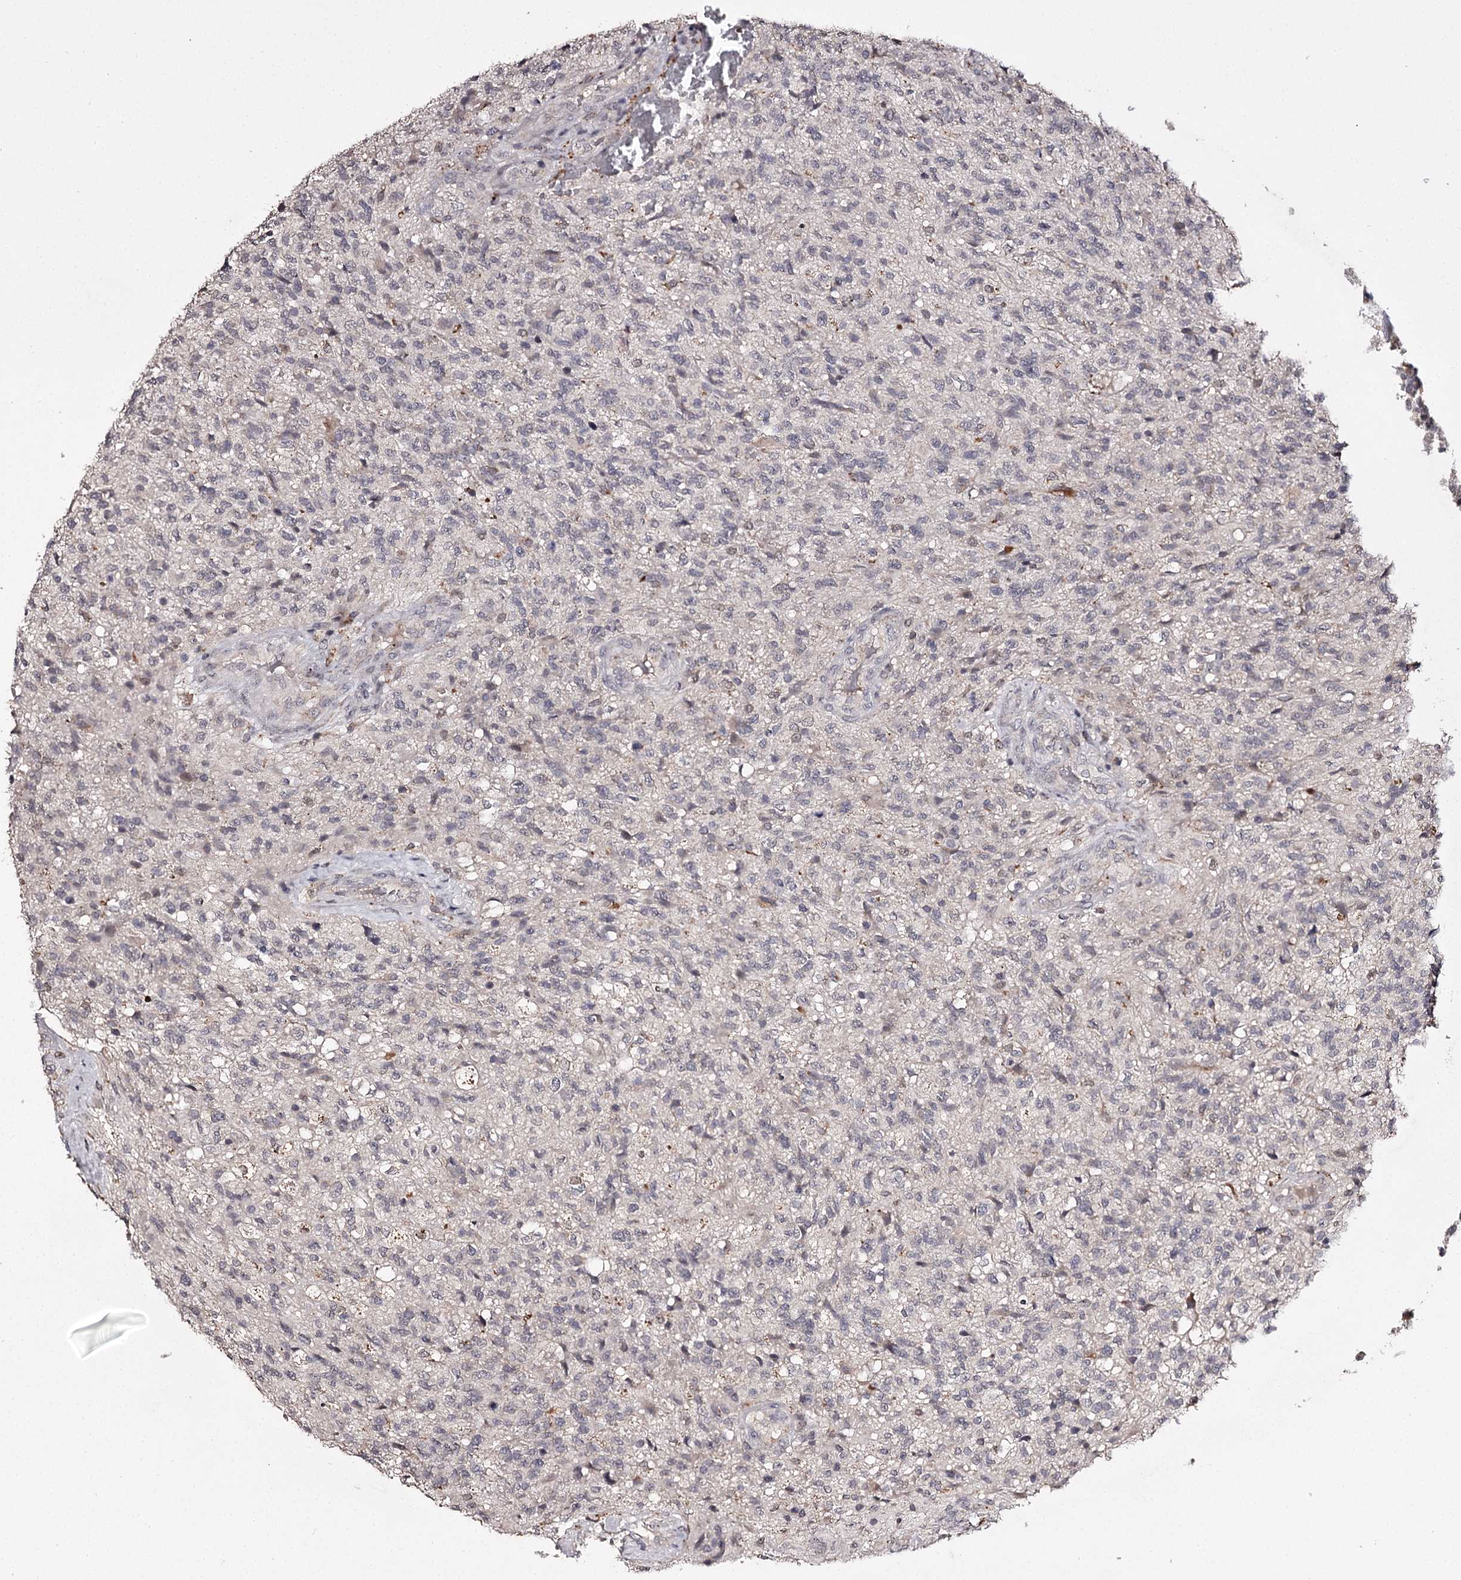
{"staining": {"intensity": "negative", "quantity": "none", "location": "none"}, "tissue": "glioma", "cell_type": "Tumor cells", "image_type": "cancer", "snomed": [{"axis": "morphology", "description": "Glioma, malignant, High grade"}, {"axis": "topography", "description": "Brain"}], "caption": "DAB (3,3'-diaminobenzidine) immunohistochemical staining of malignant glioma (high-grade) reveals no significant expression in tumor cells. Nuclei are stained in blue.", "gene": "SLC32A1", "patient": {"sex": "male", "age": 56}}